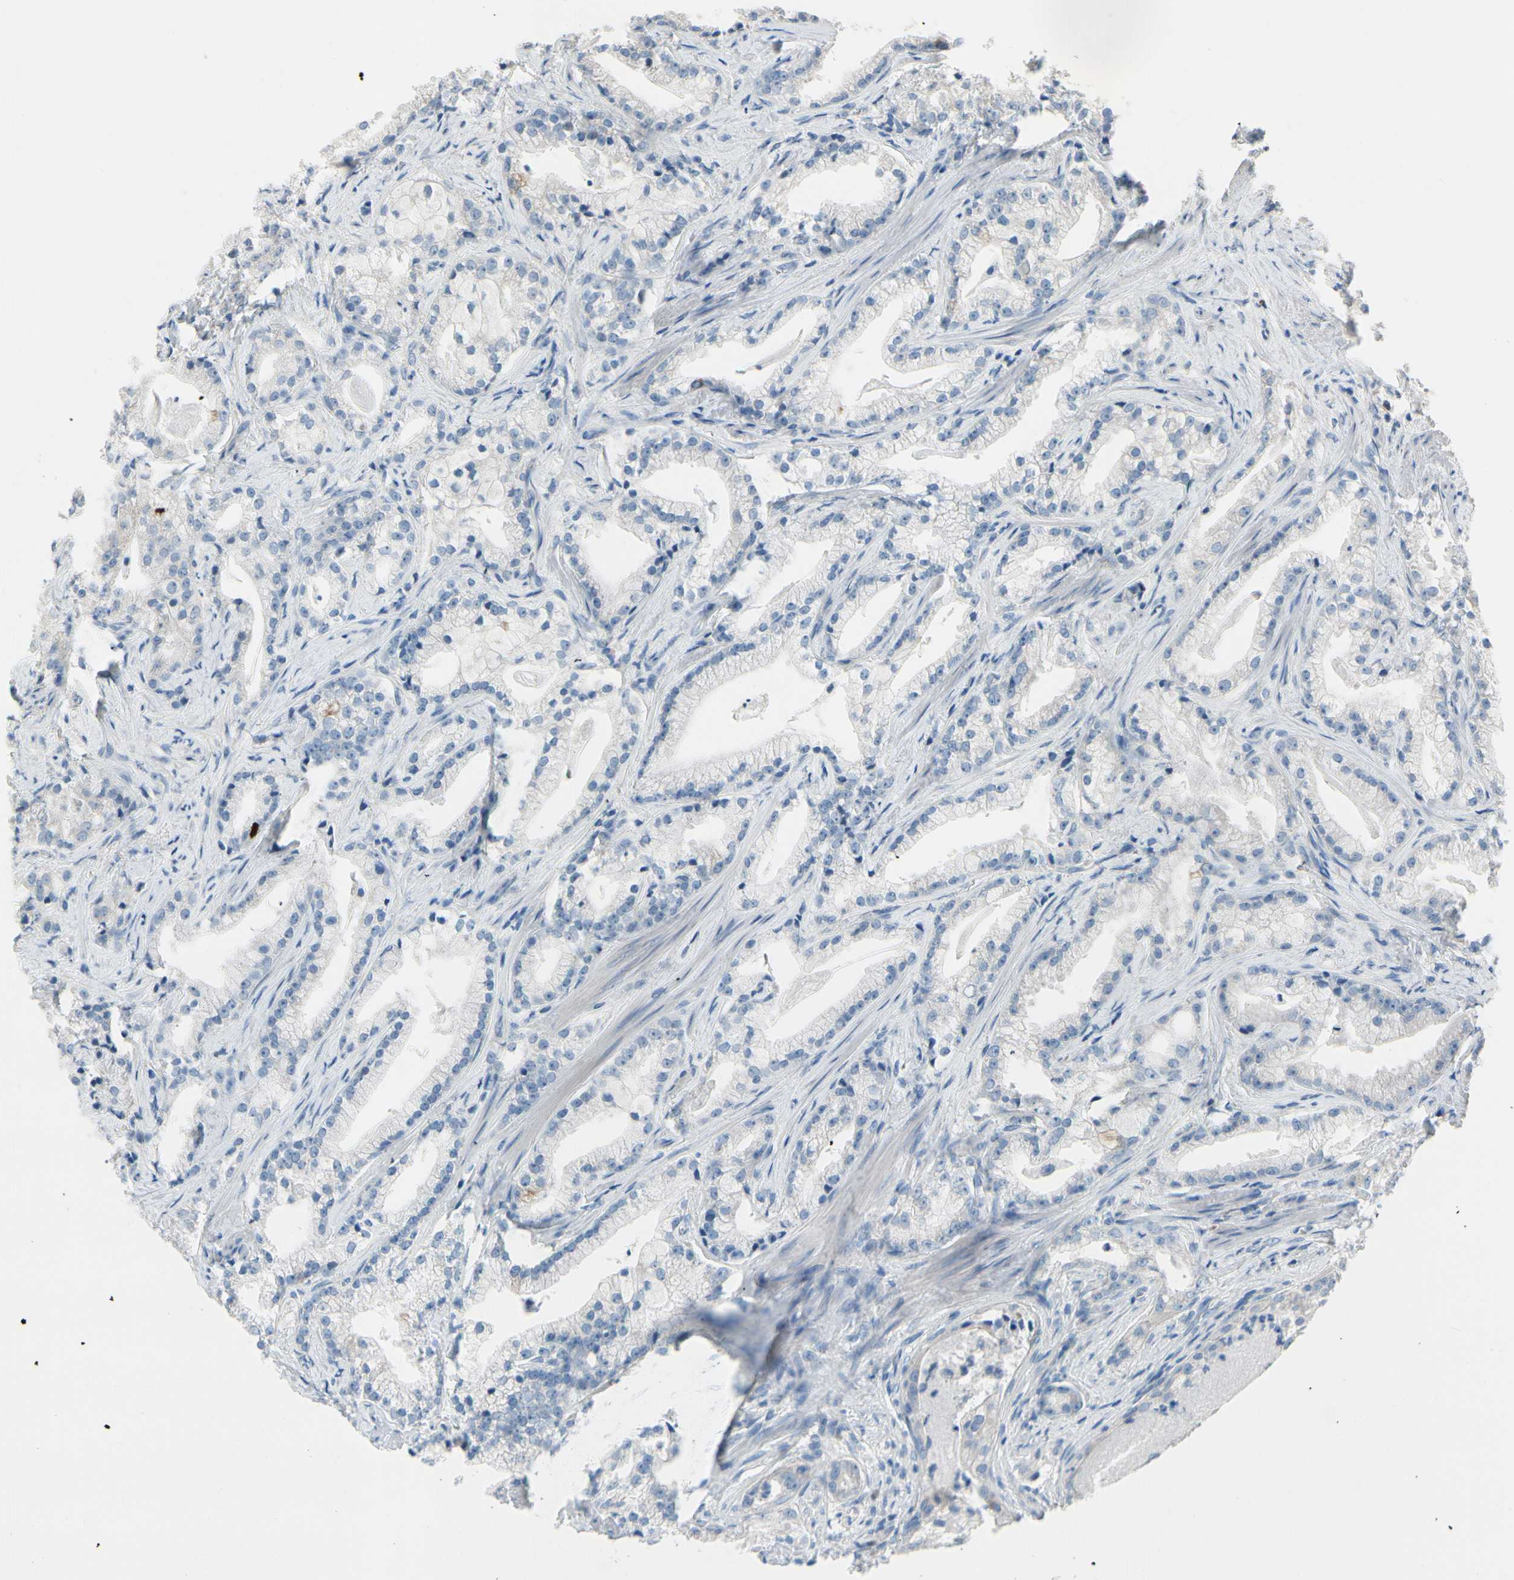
{"staining": {"intensity": "negative", "quantity": "none", "location": "none"}, "tissue": "prostate cancer", "cell_type": "Tumor cells", "image_type": "cancer", "snomed": [{"axis": "morphology", "description": "Adenocarcinoma, Low grade"}, {"axis": "topography", "description": "Prostate"}], "caption": "This is a histopathology image of immunohistochemistry (IHC) staining of prostate cancer, which shows no expression in tumor cells.", "gene": "CKAP2", "patient": {"sex": "male", "age": 59}}